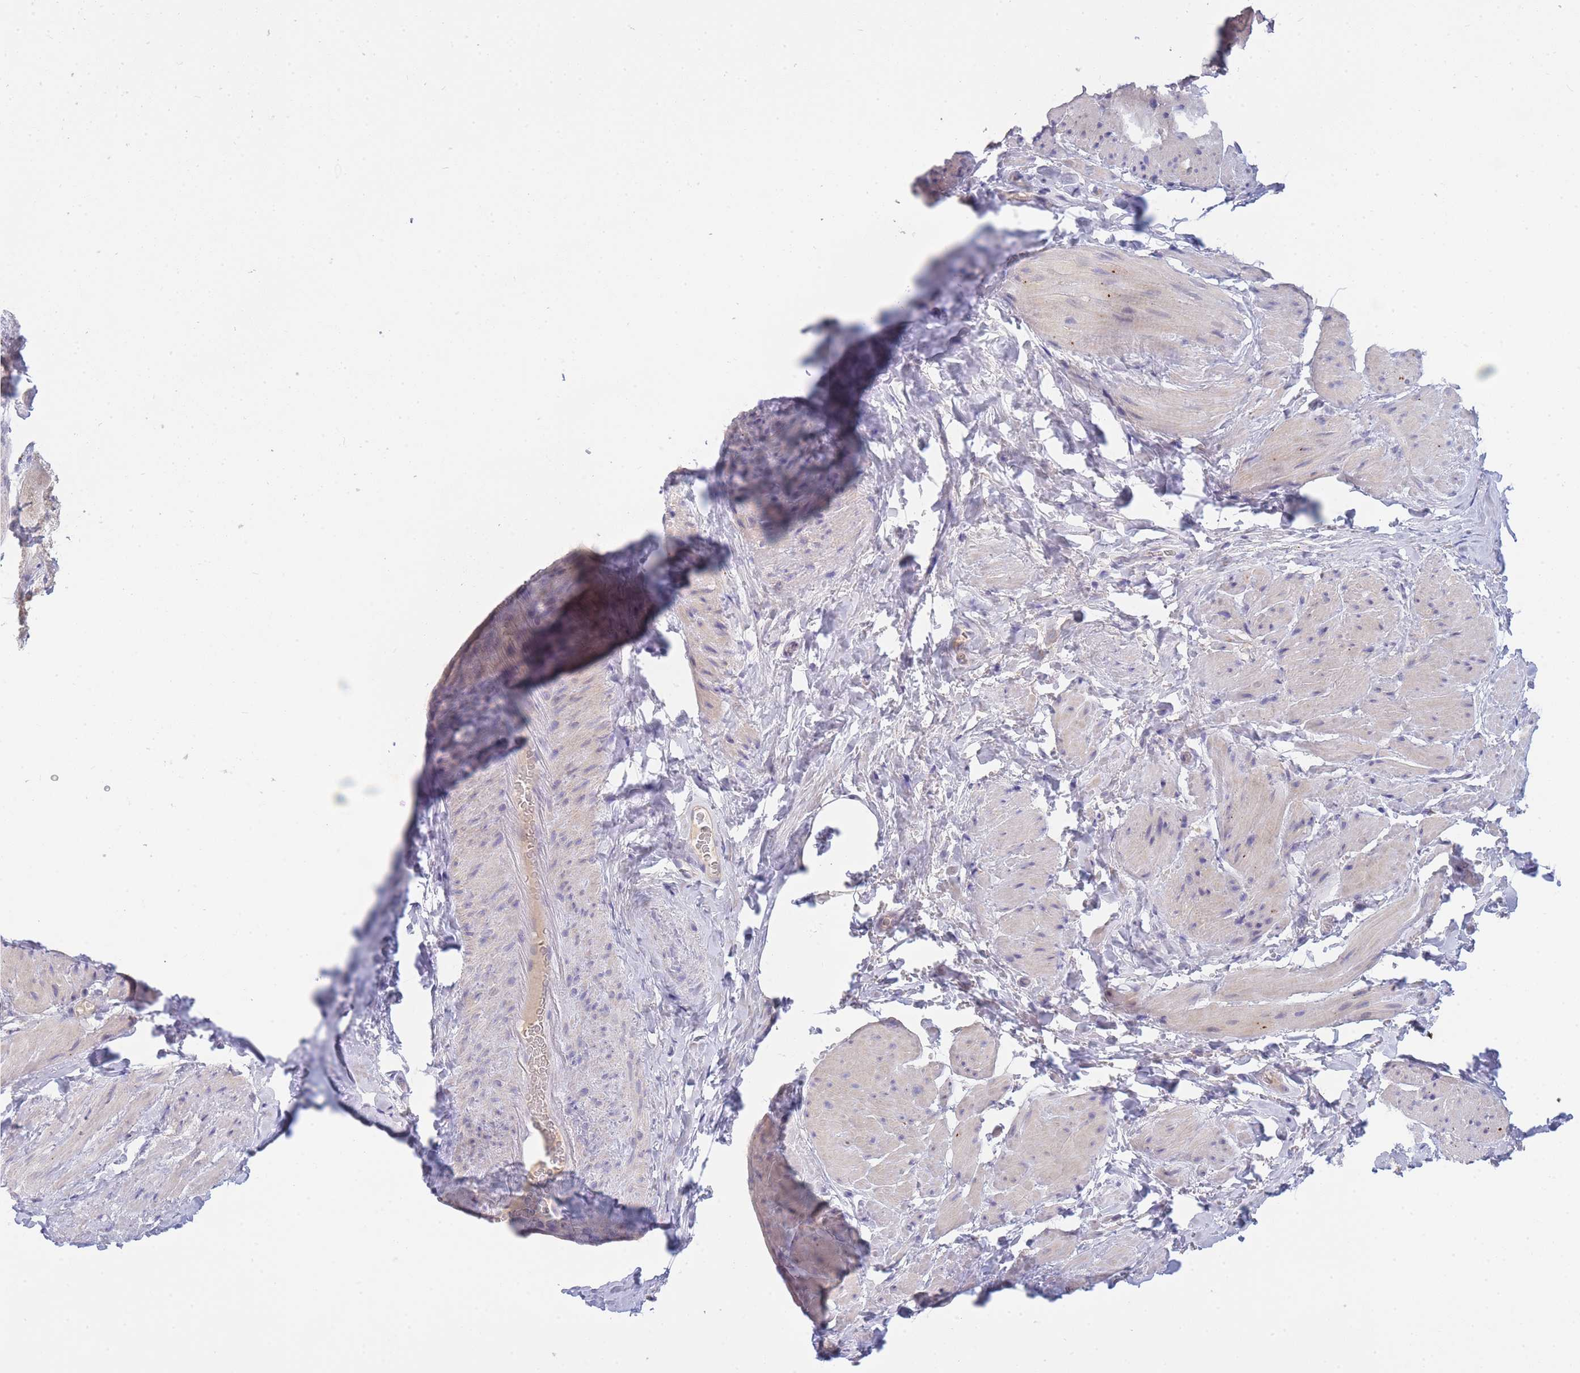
{"staining": {"intensity": "weak", "quantity": "25%-75%", "location": "cytoplasmic/membranous"}, "tissue": "smooth muscle", "cell_type": "Smooth muscle cells", "image_type": "normal", "snomed": [{"axis": "morphology", "description": "Normal tissue, NOS"}, {"axis": "topography", "description": "Smooth muscle"}, {"axis": "topography", "description": "Peripheral nerve tissue"}], "caption": "Protein staining of normal smooth muscle displays weak cytoplasmic/membranous expression in about 25%-75% of smooth muscle cells. (IHC, brightfield microscopy, high magnification).", "gene": "TRIM61", "patient": {"sex": "male", "age": 69}}